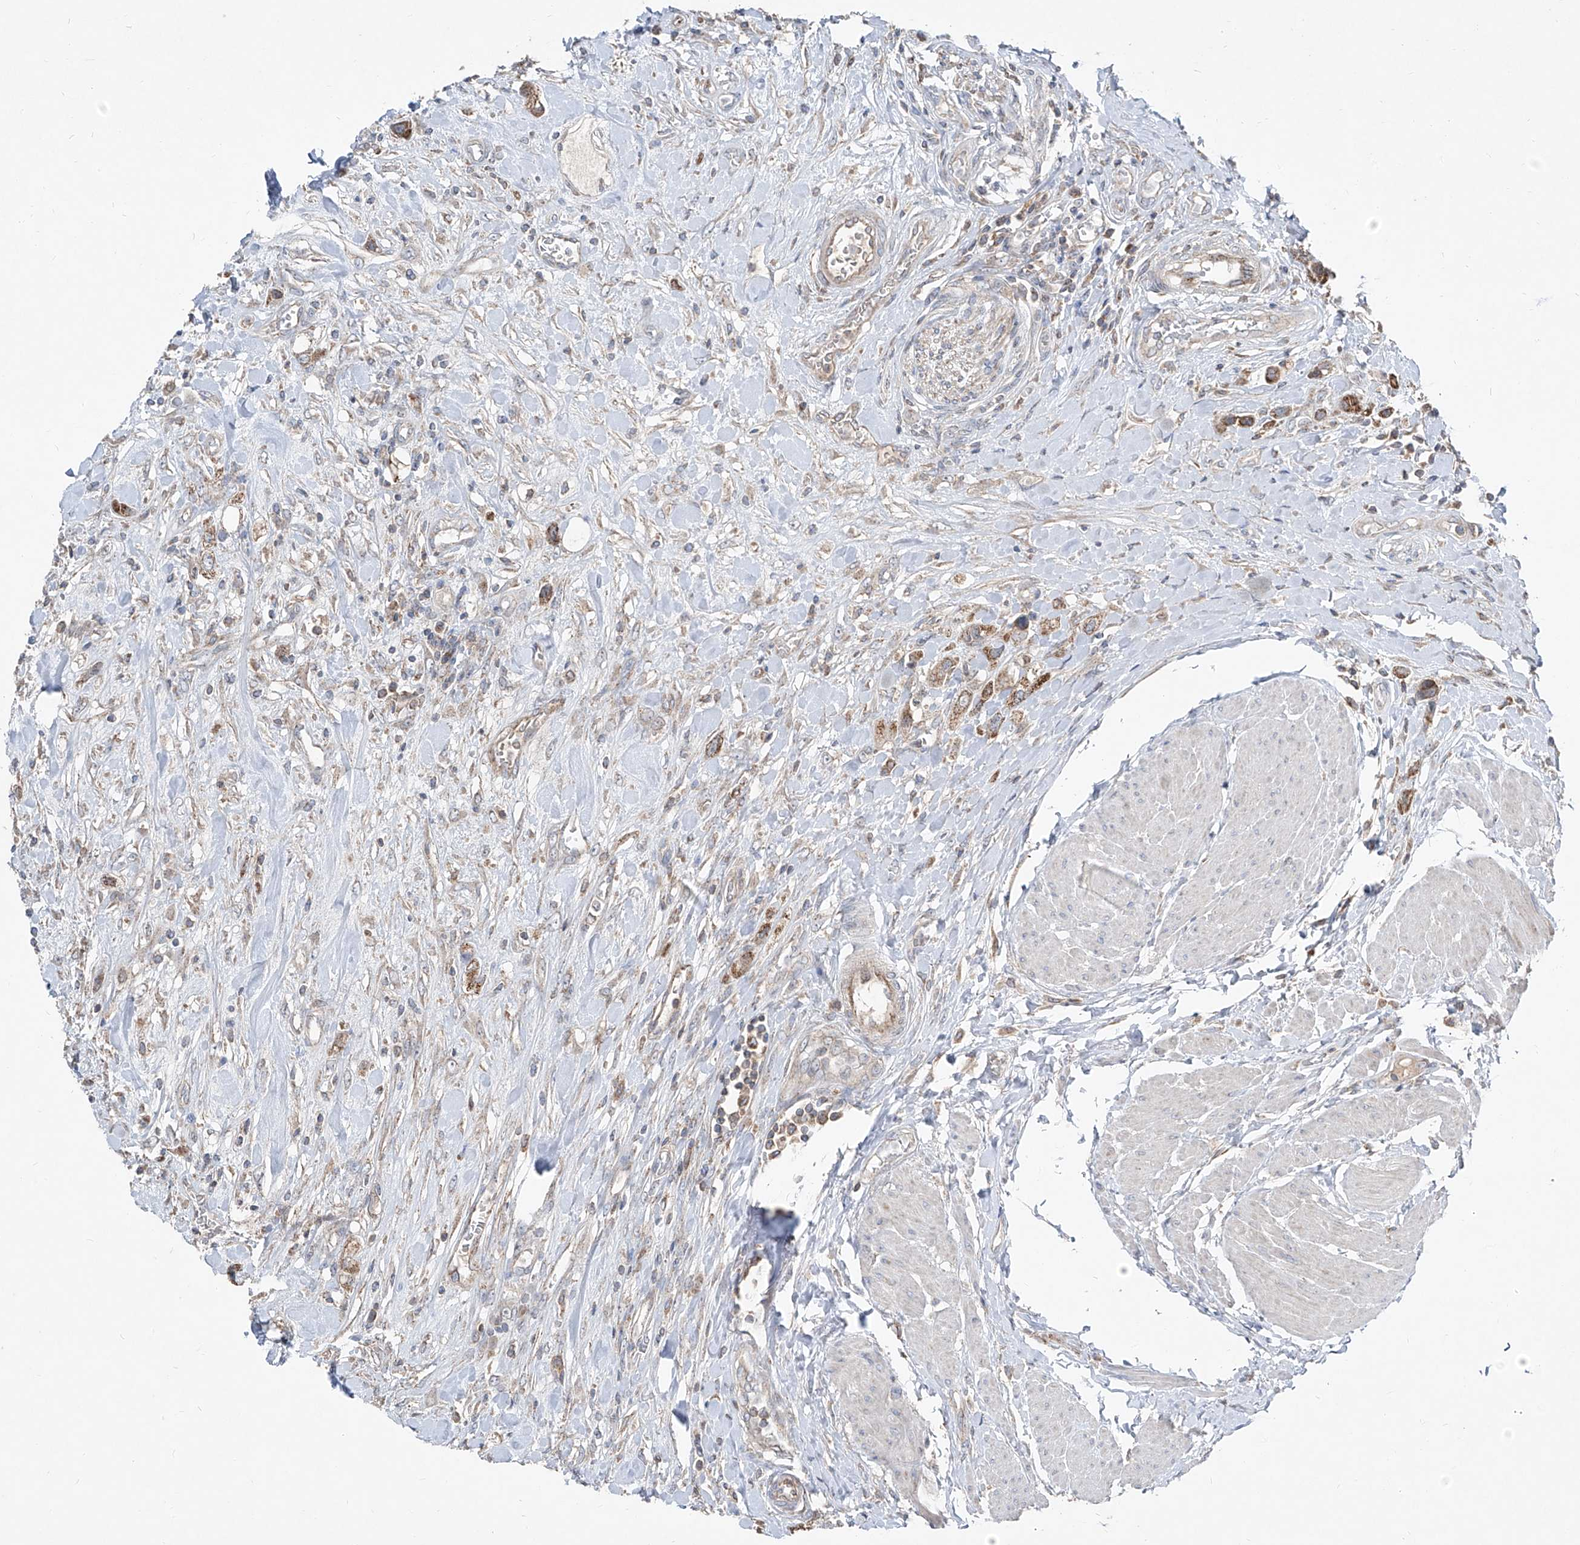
{"staining": {"intensity": "moderate", "quantity": ">75%", "location": "cytoplasmic/membranous"}, "tissue": "urothelial cancer", "cell_type": "Tumor cells", "image_type": "cancer", "snomed": [{"axis": "morphology", "description": "Urothelial carcinoma, High grade"}, {"axis": "topography", "description": "Urinary bladder"}], "caption": "Urothelial carcinoma (high-grade) stained with a protein marker displays moderate staining in tumor cells.", "gene": "ABCD3", "patient": {"sex": "male", "age": 50}}